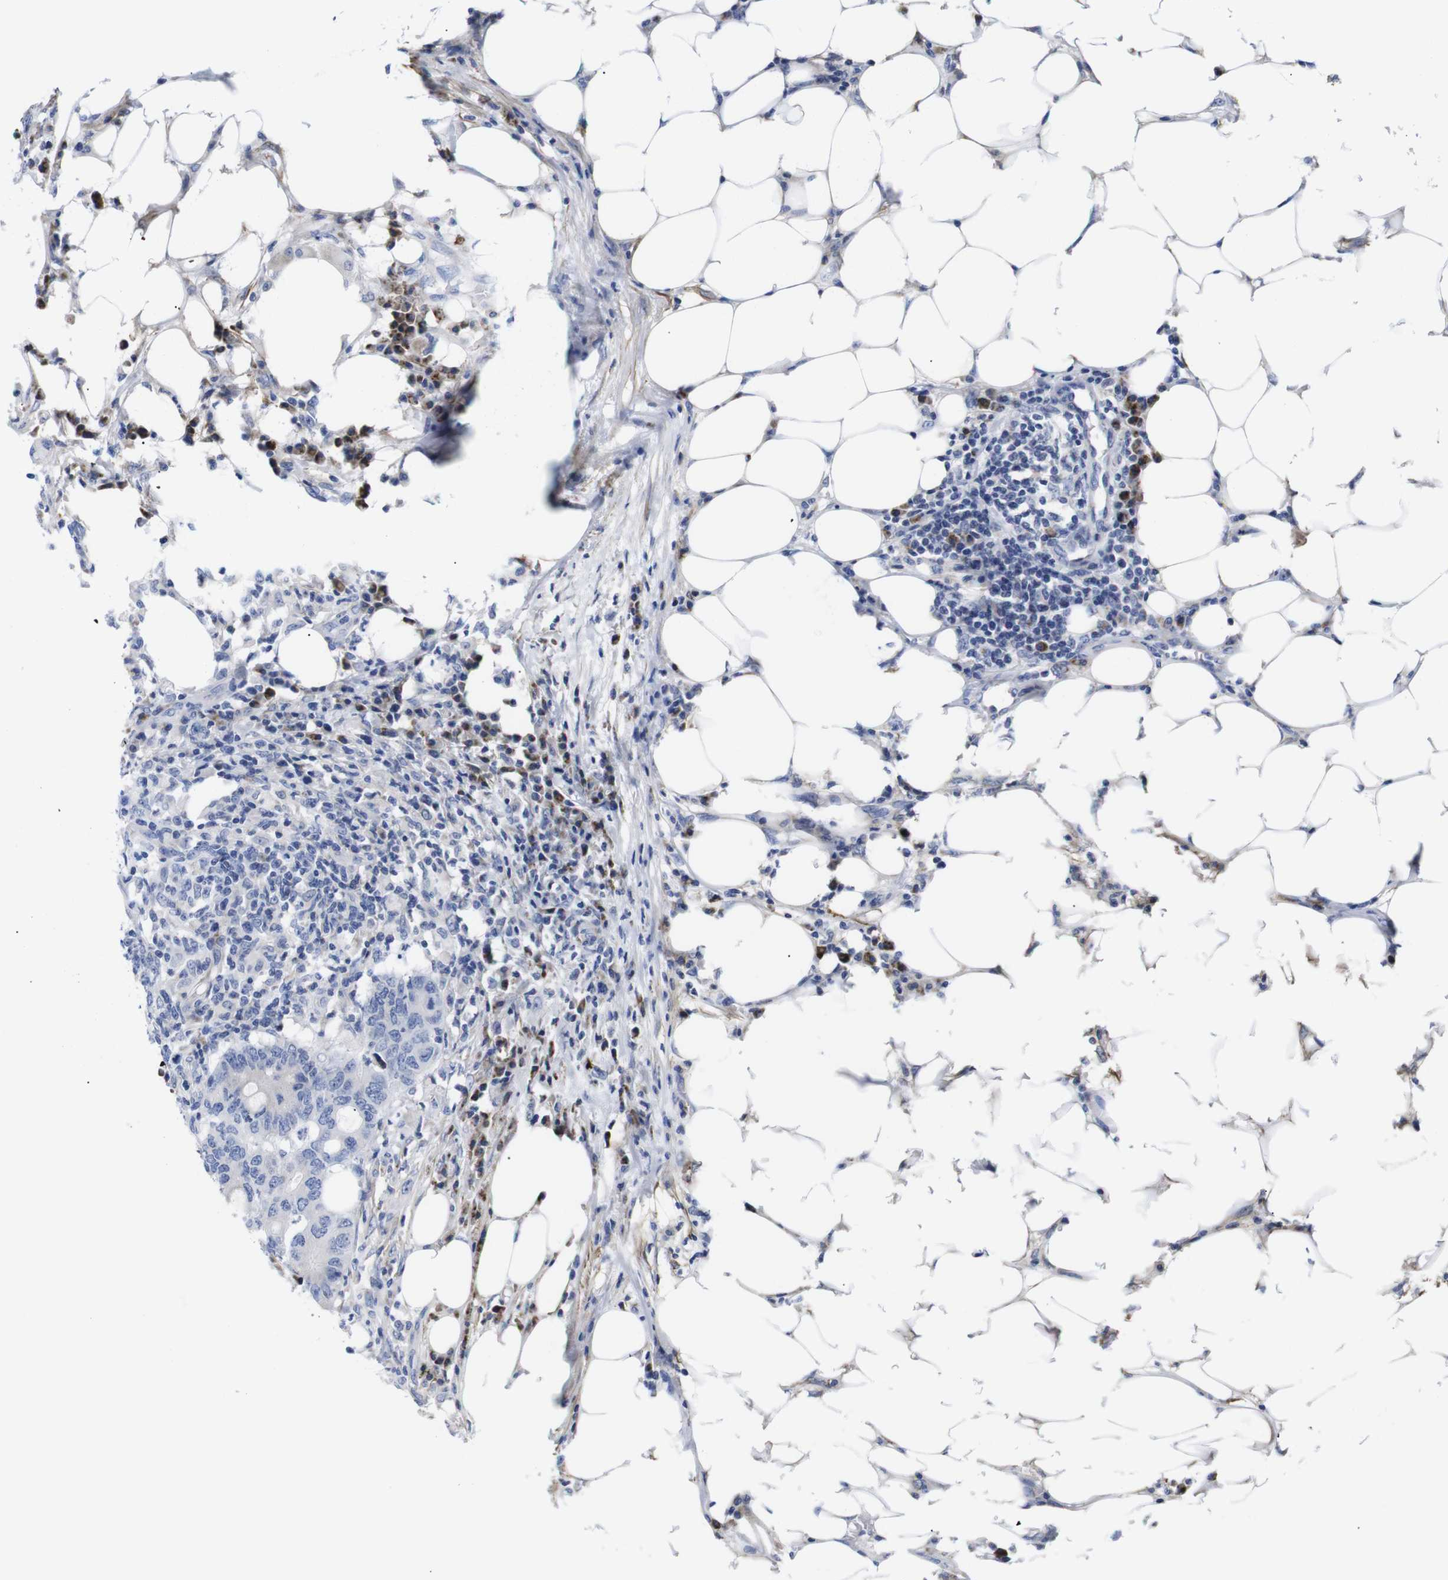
{"staining": {"intensity": "negative", "quantity": "none", "location": "none"}, "tissue": "colorectal cancer", "cell_type": "Tumor cells", "image_type": "cancer", "snomed": [{"axis": "morphology", "description": "Adenocarcinoma, NOS"}, {"axis": "topography", "description": "Colon"}], "caption": "An immunohistochemistry micrograph of colorectal cancer (adenocarcinoma) is shown. There is no staining in tumor cells of colorectal cancer (adenocarcinoma).", "gene": "LRRC55", "patient": {"sex": "male", "age": 71}}